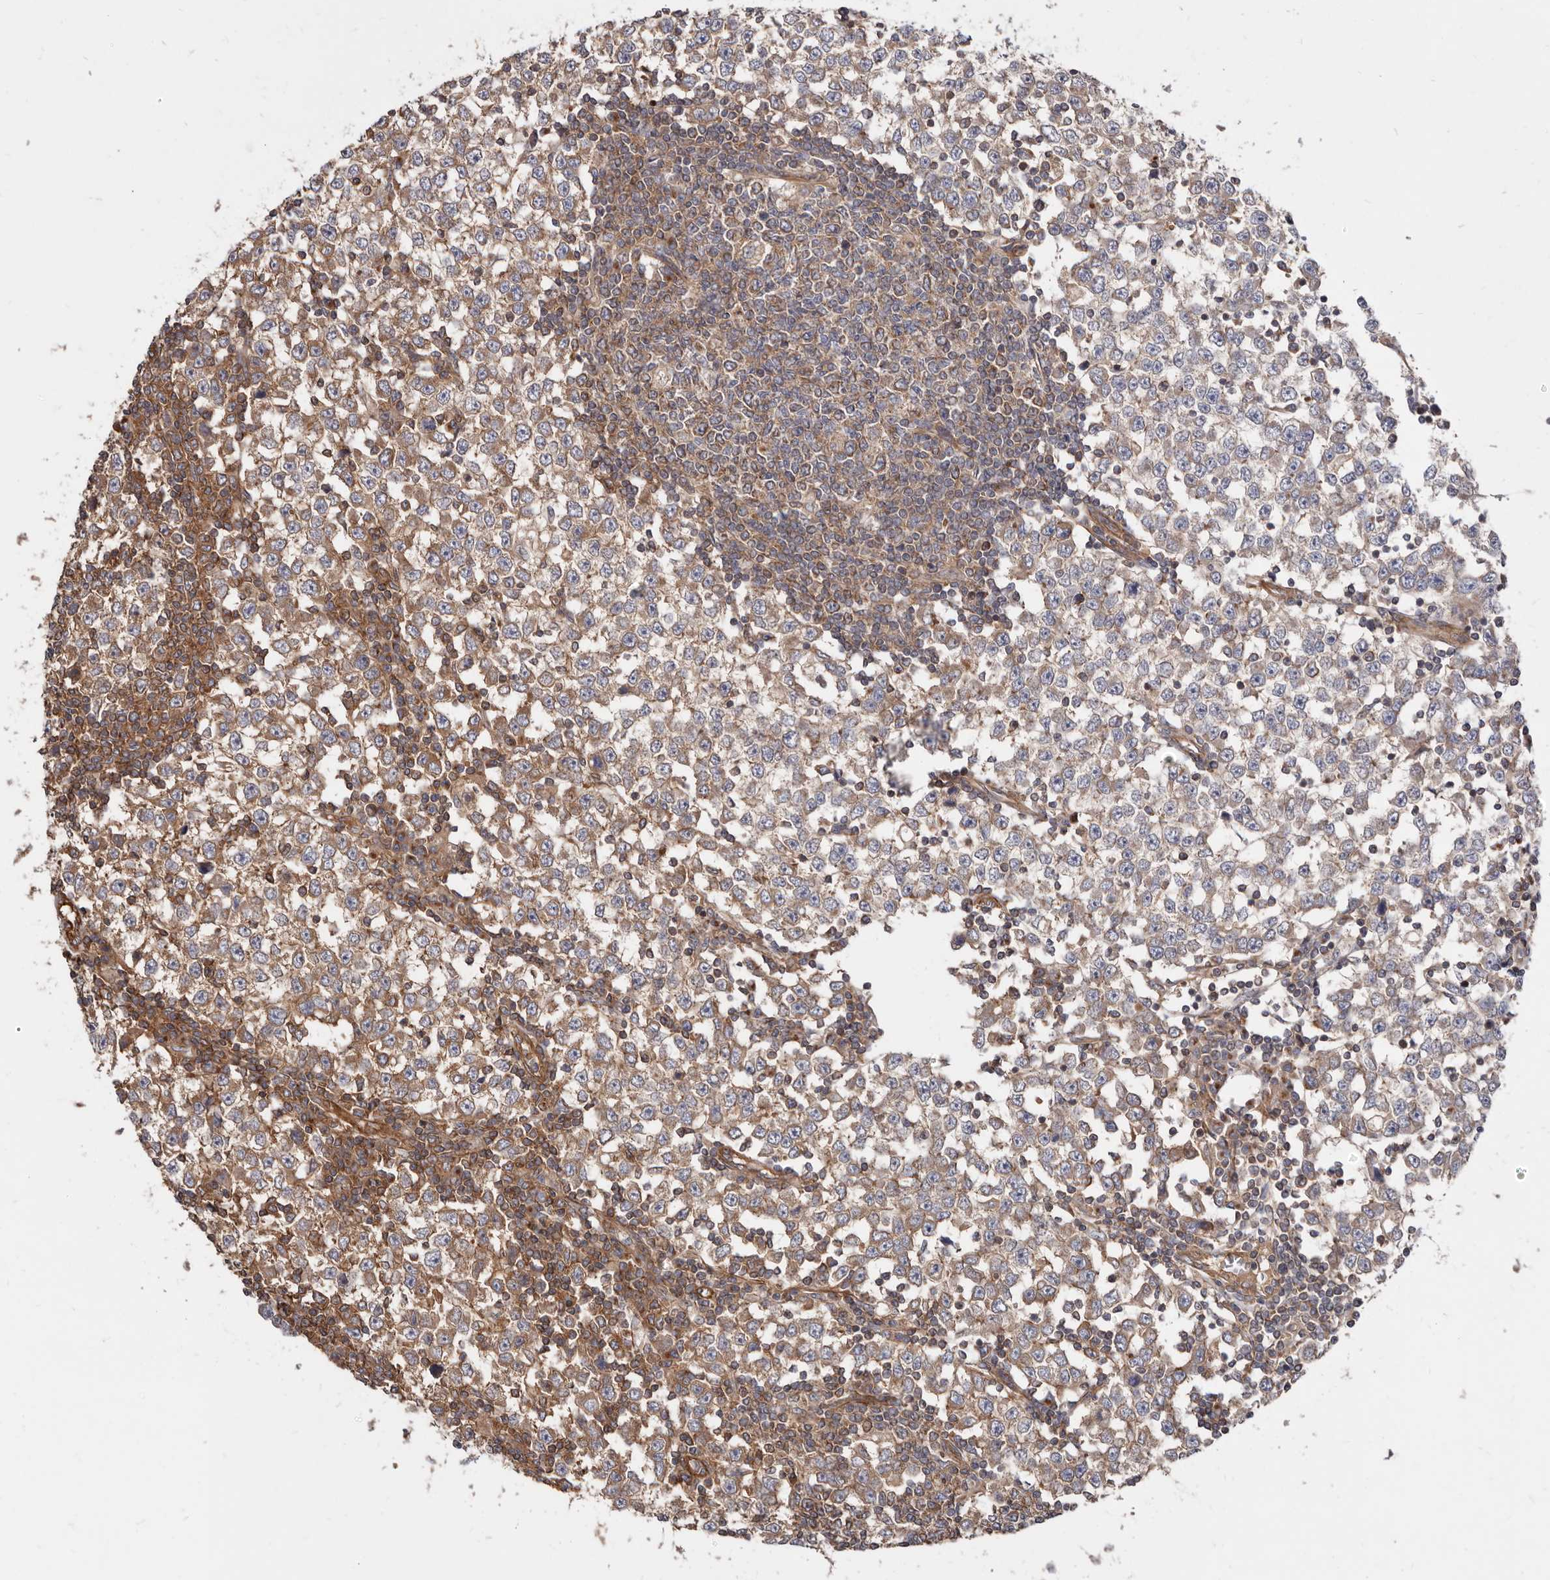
{"staining": {"intensity": "moderate", "quantity": "25%-75%", "location": "cytoplasmic/membranous"}, "tissue": "testis cancer", "cell_type": "Tumor cells", "image_type": "cancer", "snomed": [{"axis": "morphology", "description": "Seminoma, NOS"}, {"axis": "topography", "description": "Testis"}], "caption": "High-magnification brightfield microscopy of testis cancer (seminoma) stained with DAB (3,3'-diaminobenzidine) (brown) and counterstained with hematoxylin (blue). tumor cells exhibit moderate cytoplasmic/membranous staining is identified in about25%-75% of cells. Using DAB (3,3'-diaminobenzidine) (brown) and hematoxylin (blue) stains, captured at high magnification using brightfield microscopy.", "gene": "TMC7", "patient": {"sex": "male", "age": 65}}